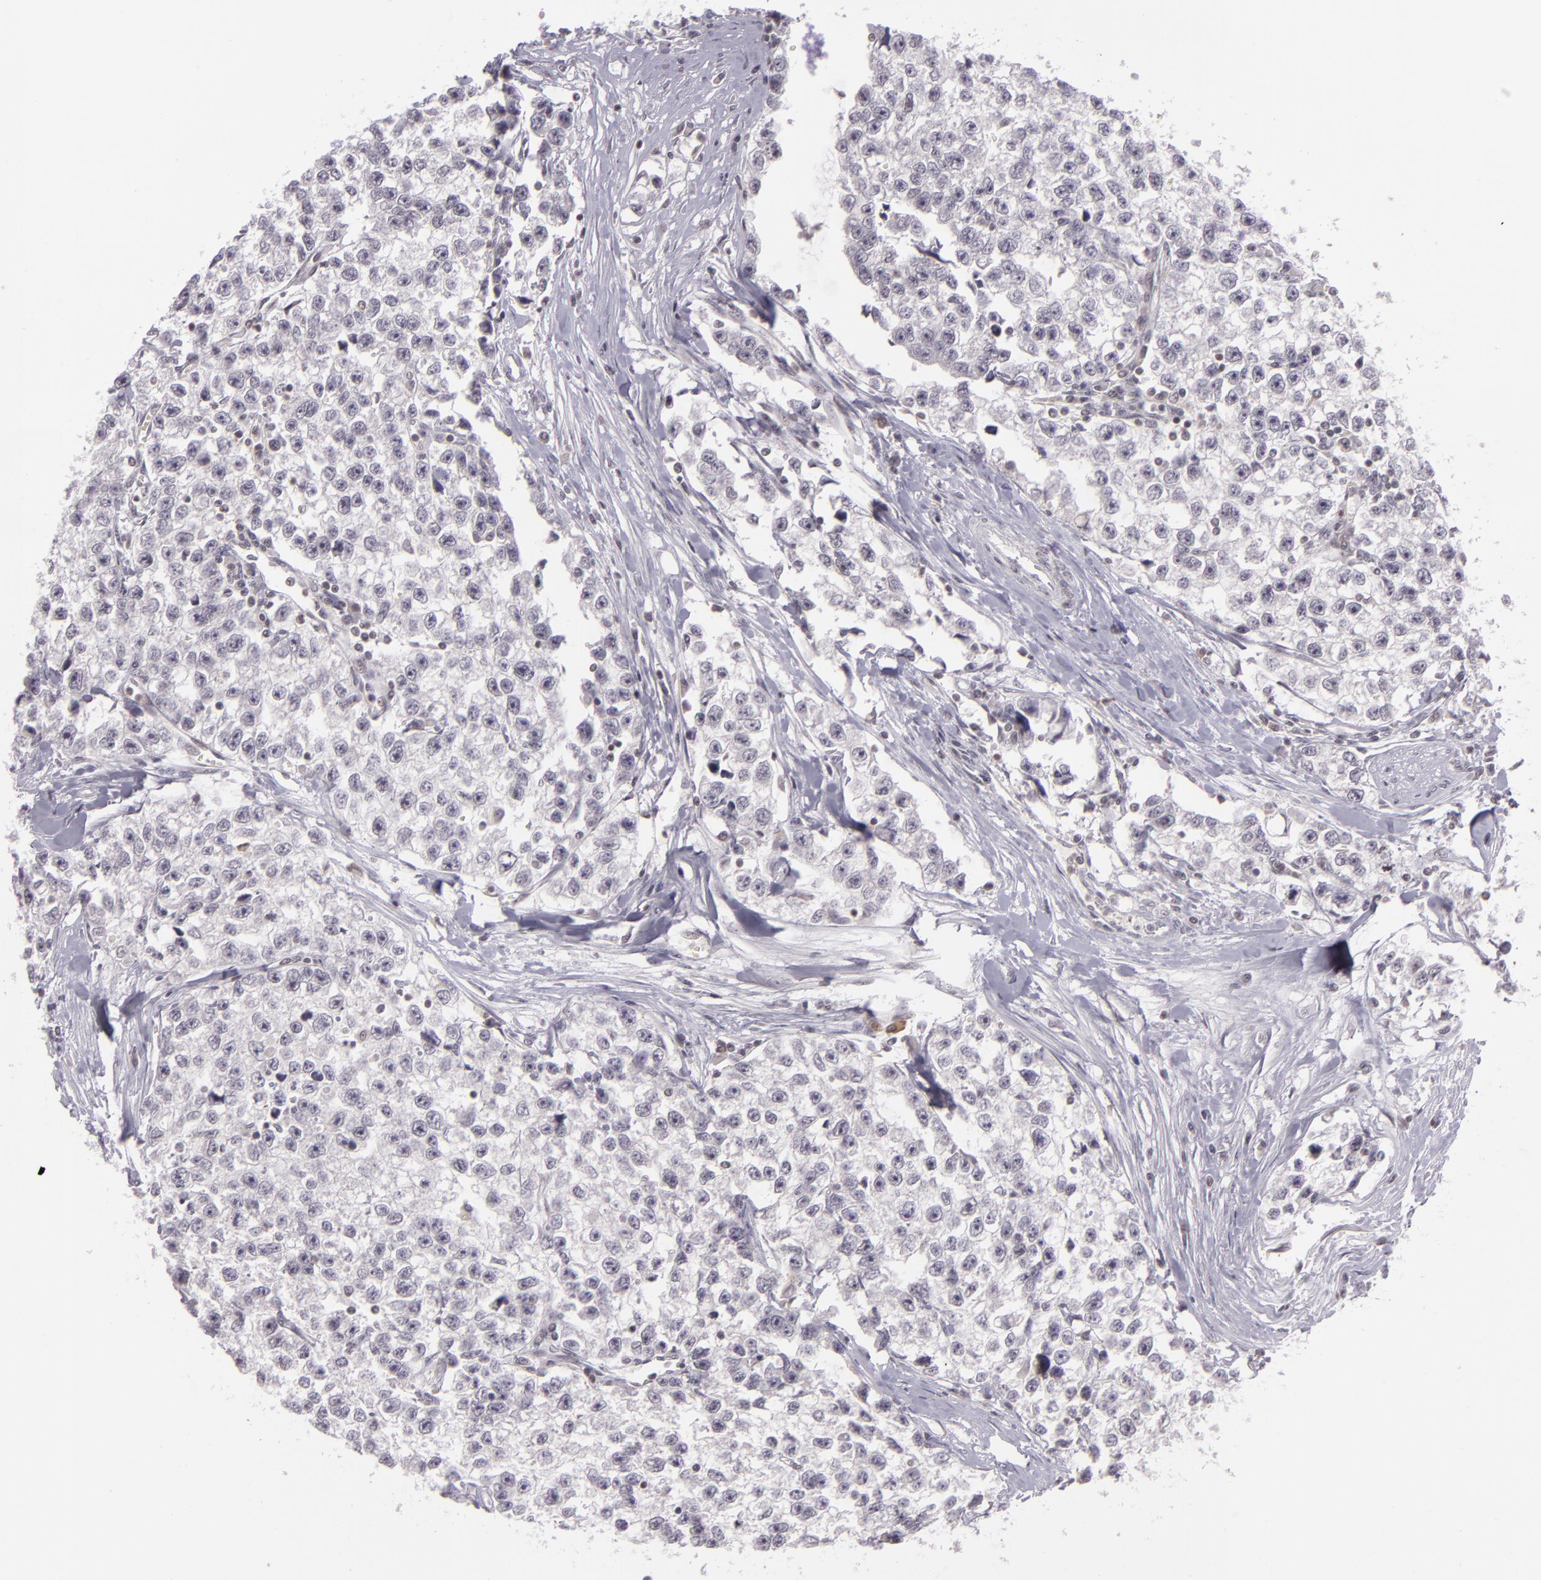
{"staining": {"intensity": "negative", "quantity": "none", "location": "none"}, "tissue": "testis cancer", "cell_type": "Tumor cells", "image_type": "cancer", "snomed": [{"axis": "morphology", "description": "Seminoma, NOS"}, {"axis": "morphology", "description": "Carcinoma, Embryonal, NOS"}, {"axis": "topography", "description": "Testis"}], "caption": "The micrograph shows no staining of tumor cells in testis seminoma.", "gene": "ZFX", "patient": {"sex": "male", "age": 30}}